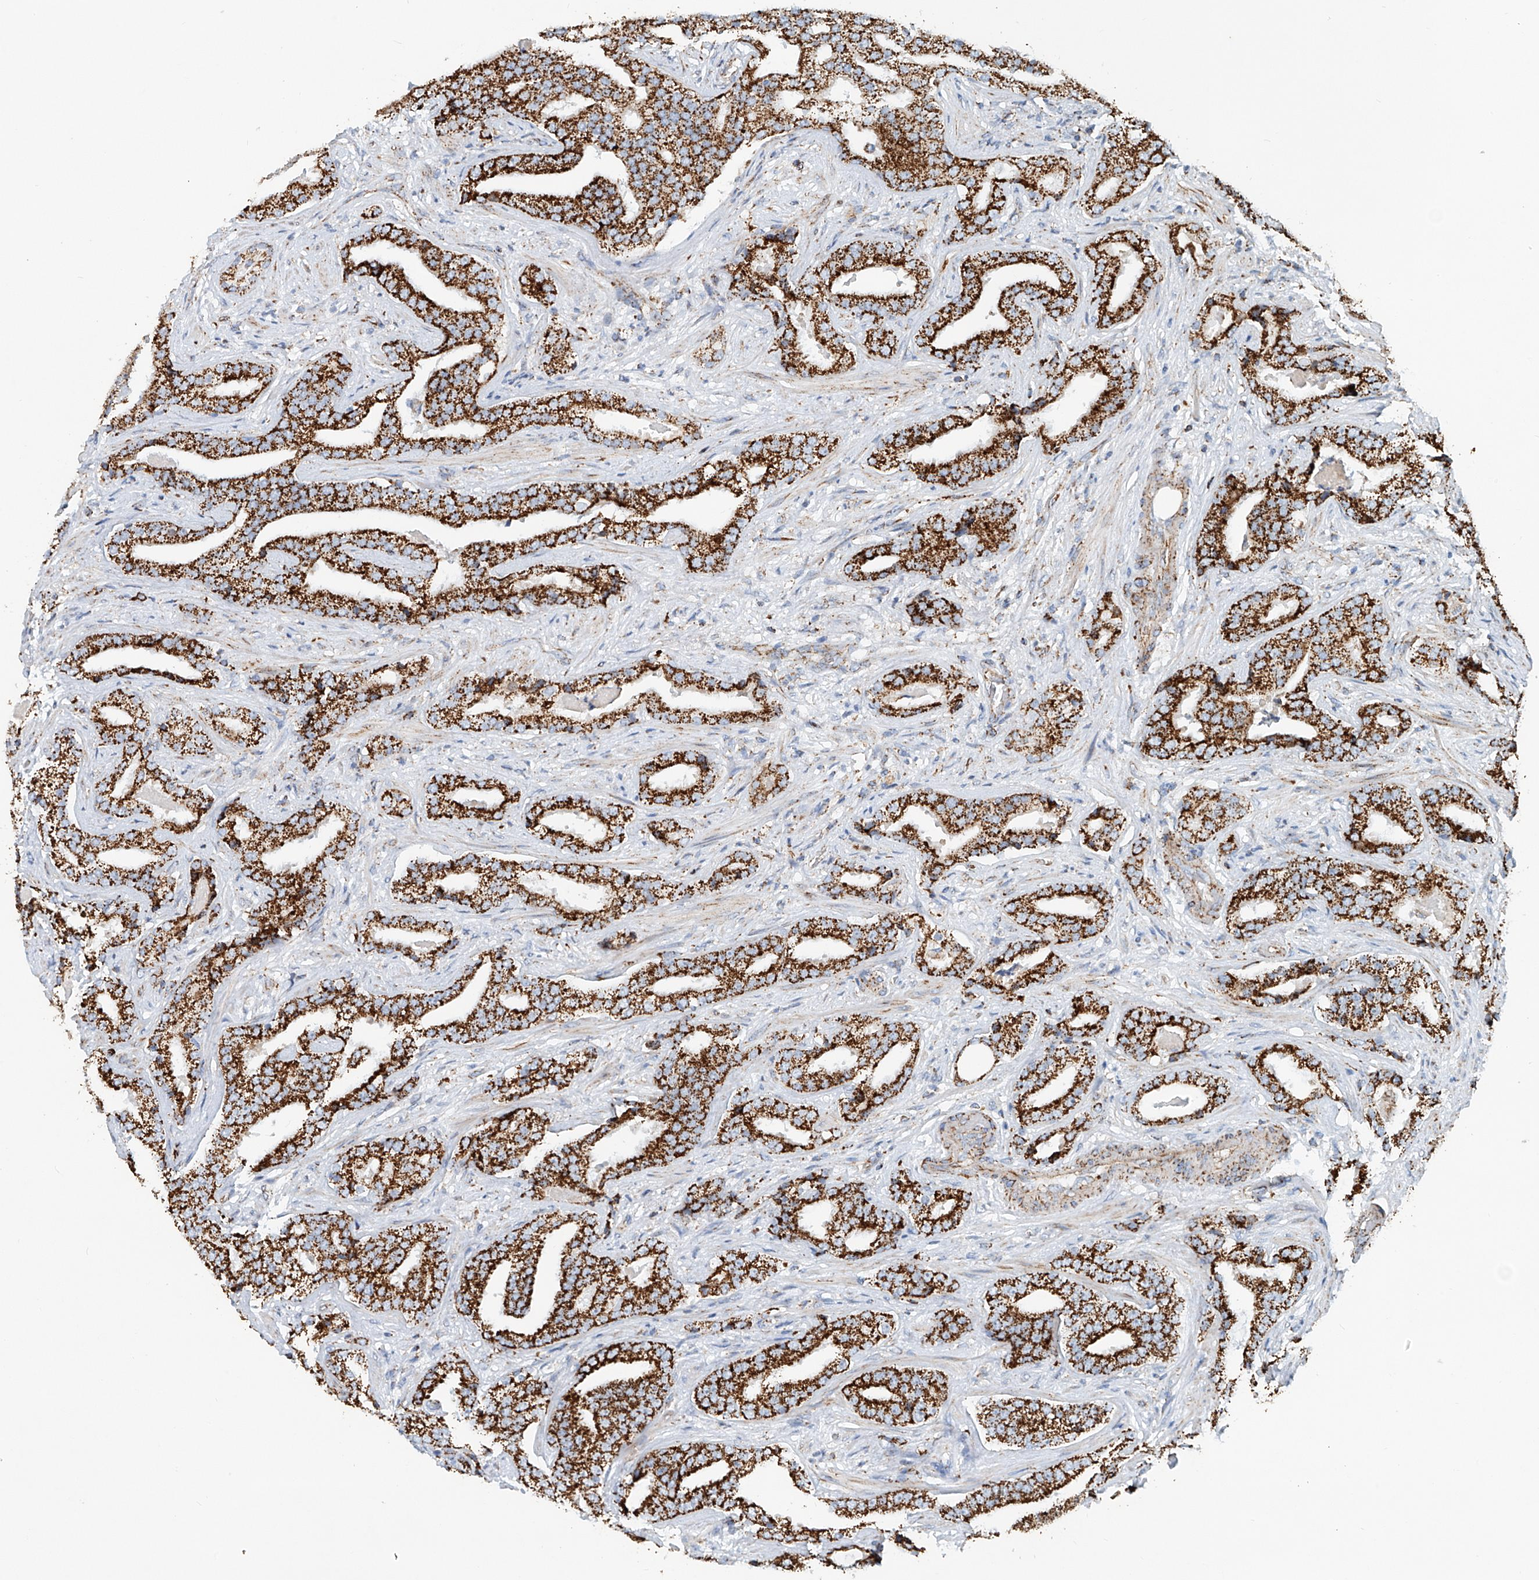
{"staining": {"intensity": "strong", "quantity": ">75%", "location": "cytoplasmic/membranous"}, "tissue": "prostate cancer", "cell_type": "Tumor cells", "image_type": "cancer", "snomed": [{"axis": "morphology", "description": "Adenocarcinoma, Low grade"}, {"axis": "topography", "description": "Prostate"}], "caption": "DAB immunohistochemical staining of human prostate cancer (low-grade adenocarcinoma) demonstrates strong cytoplasmic/membranous protein positivity in about >75% of tumor cells.", "gene": "CARD10", "patient": {"sex": "male", "age": 67}}